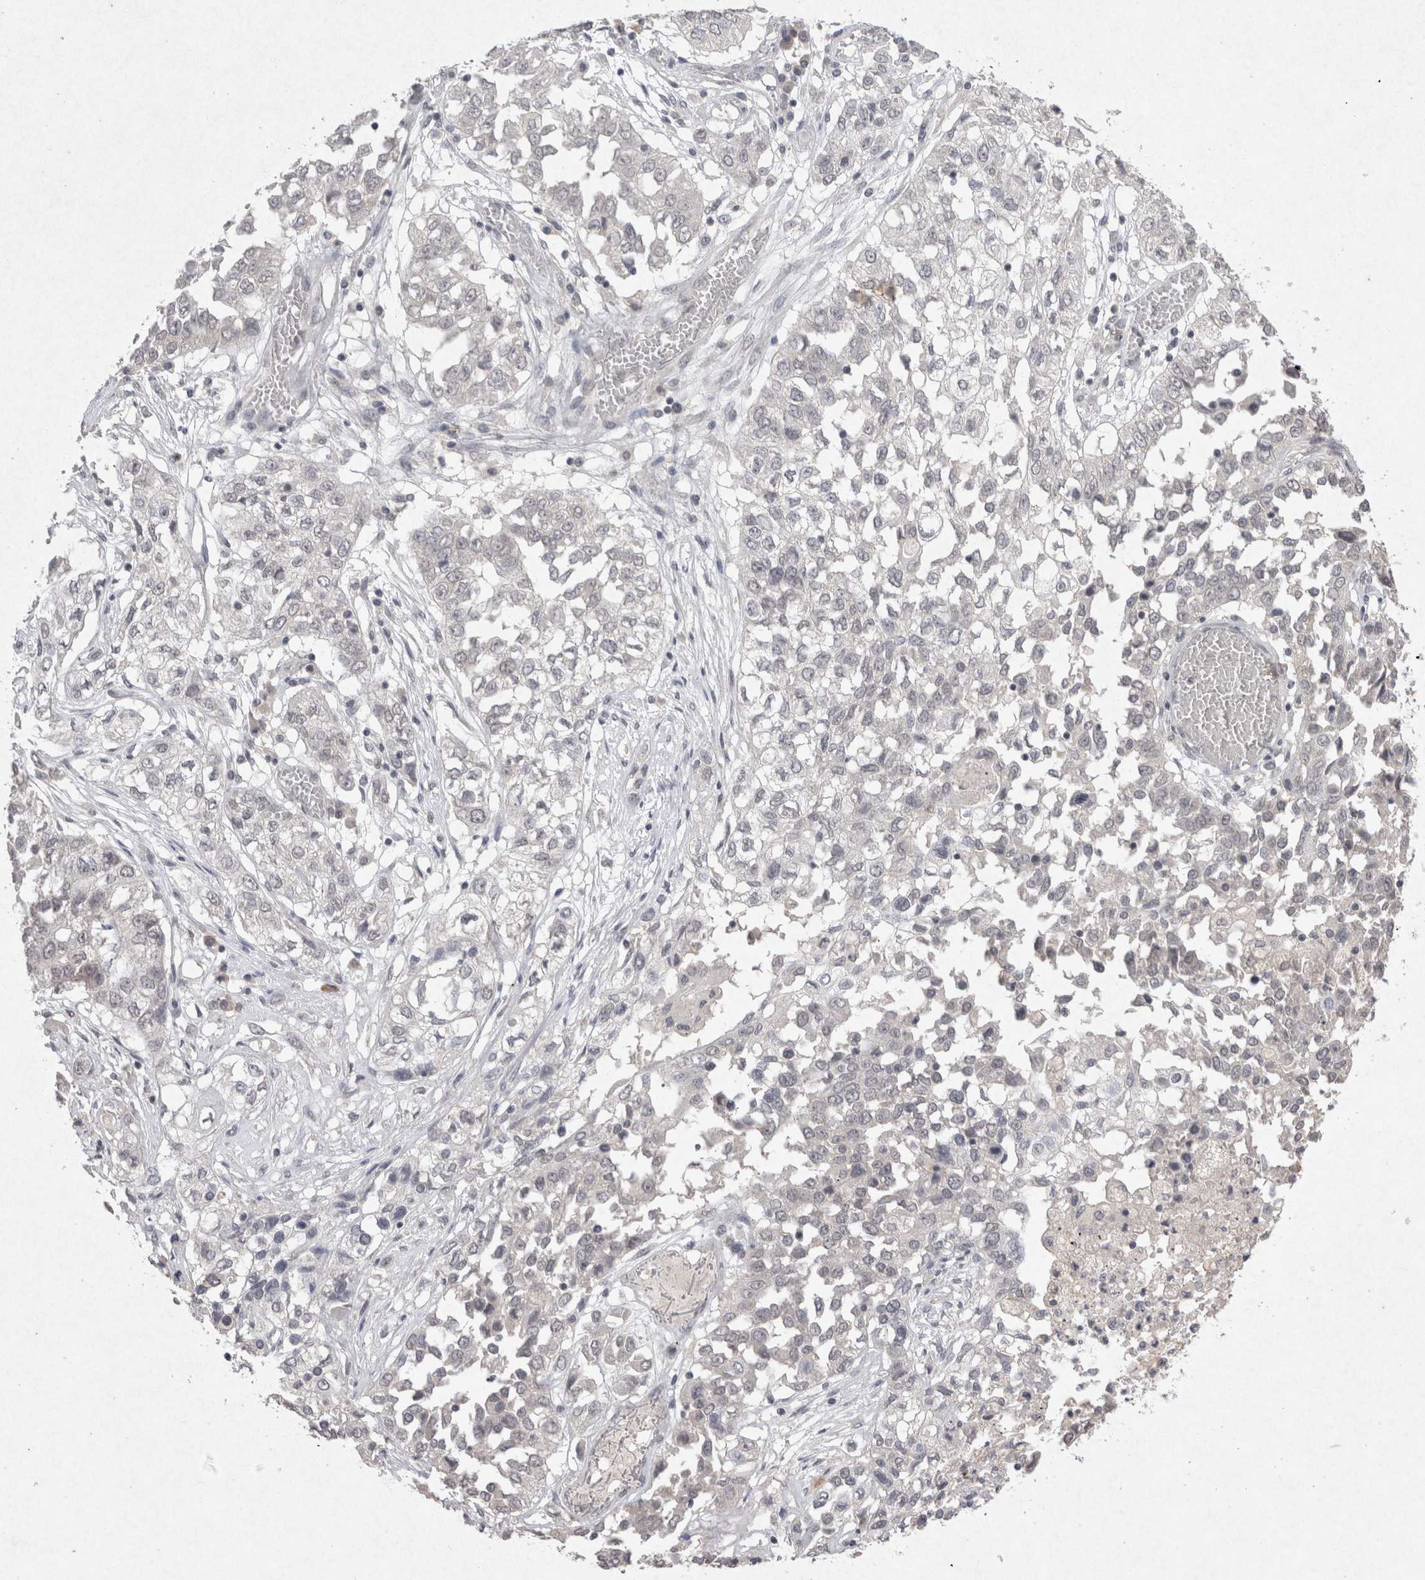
{"staining": {"intensity": "negative", "quantity": "none", "location": "none"}, "tissue": "lung cancer", "cell_type": "Tumor cells", "image_type": "cancer", "snomed": [{"axis": "morphology", "description": "Squamous cell carcinoma, NOS"}, {"axis": "topography", "description": "Lung"}], "caption": "This is an IHC micrograph of lung squamous cell carcinoma. There is no staining in tumor cells.", "gene": "LYVE1", "patient": {"sex": "male", "age": 71}}